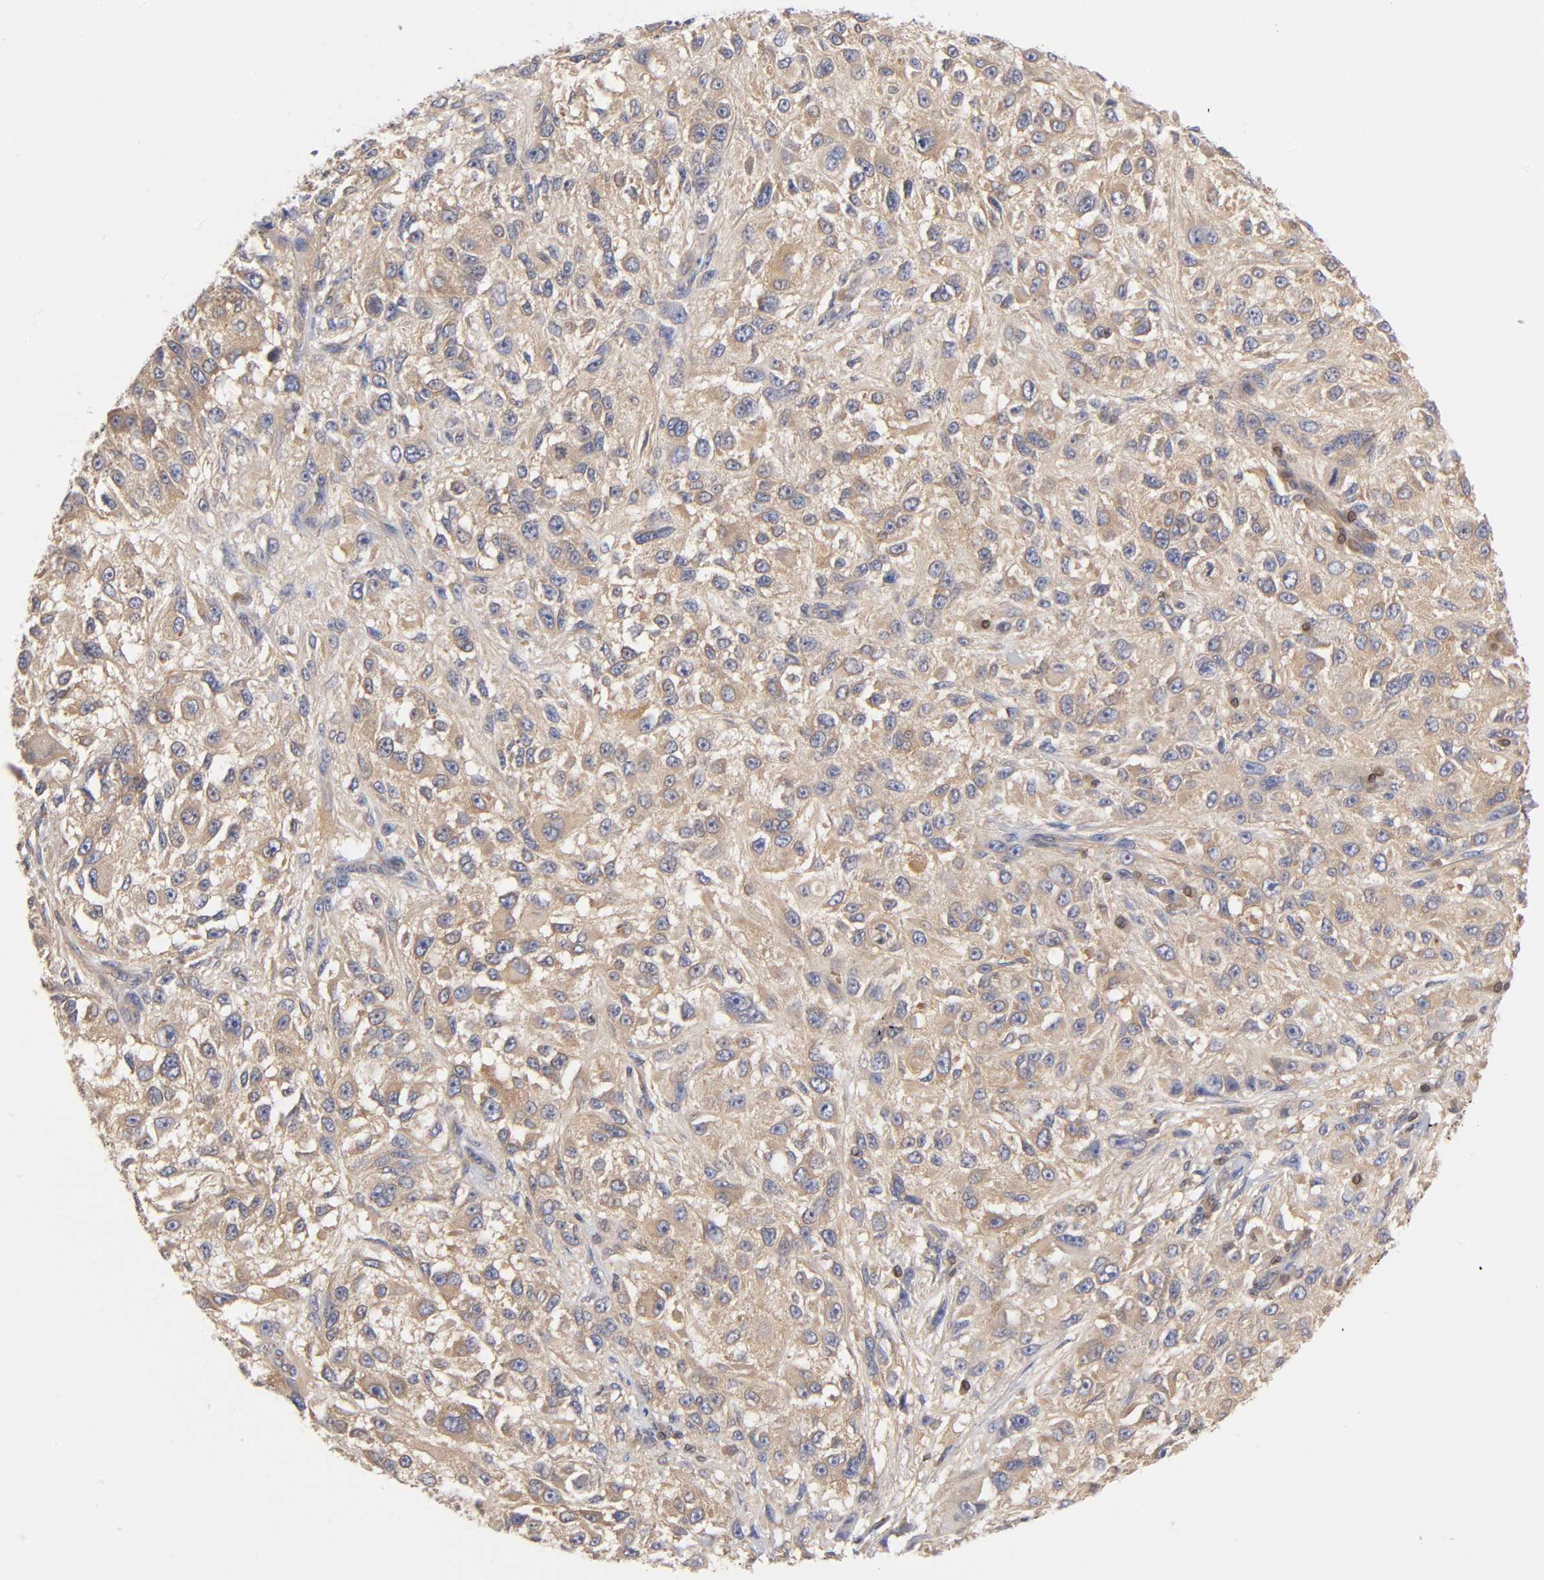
{"staining": {"intensity": "weak", "quantity": ">75%", "location": "cytoplasmic/membranous"}, "tissue": "melanoma", "cell_type": "Tumor cells", "image_type": "cancer", "snomed": [{"axis": "morphology", "description": "Necrosis, NOS"}, {"axis": "morphology", "description": "Malignant melanoma, NOS"}, {"axis": "topography", "description": "Skin"}], "caption": "A brown stain labels weak cytoplasmic/membranous staining of a protein in human melanoma tumor cells.", "gene": "STRN3", "patient": {"sex": "female", "age": 87}}